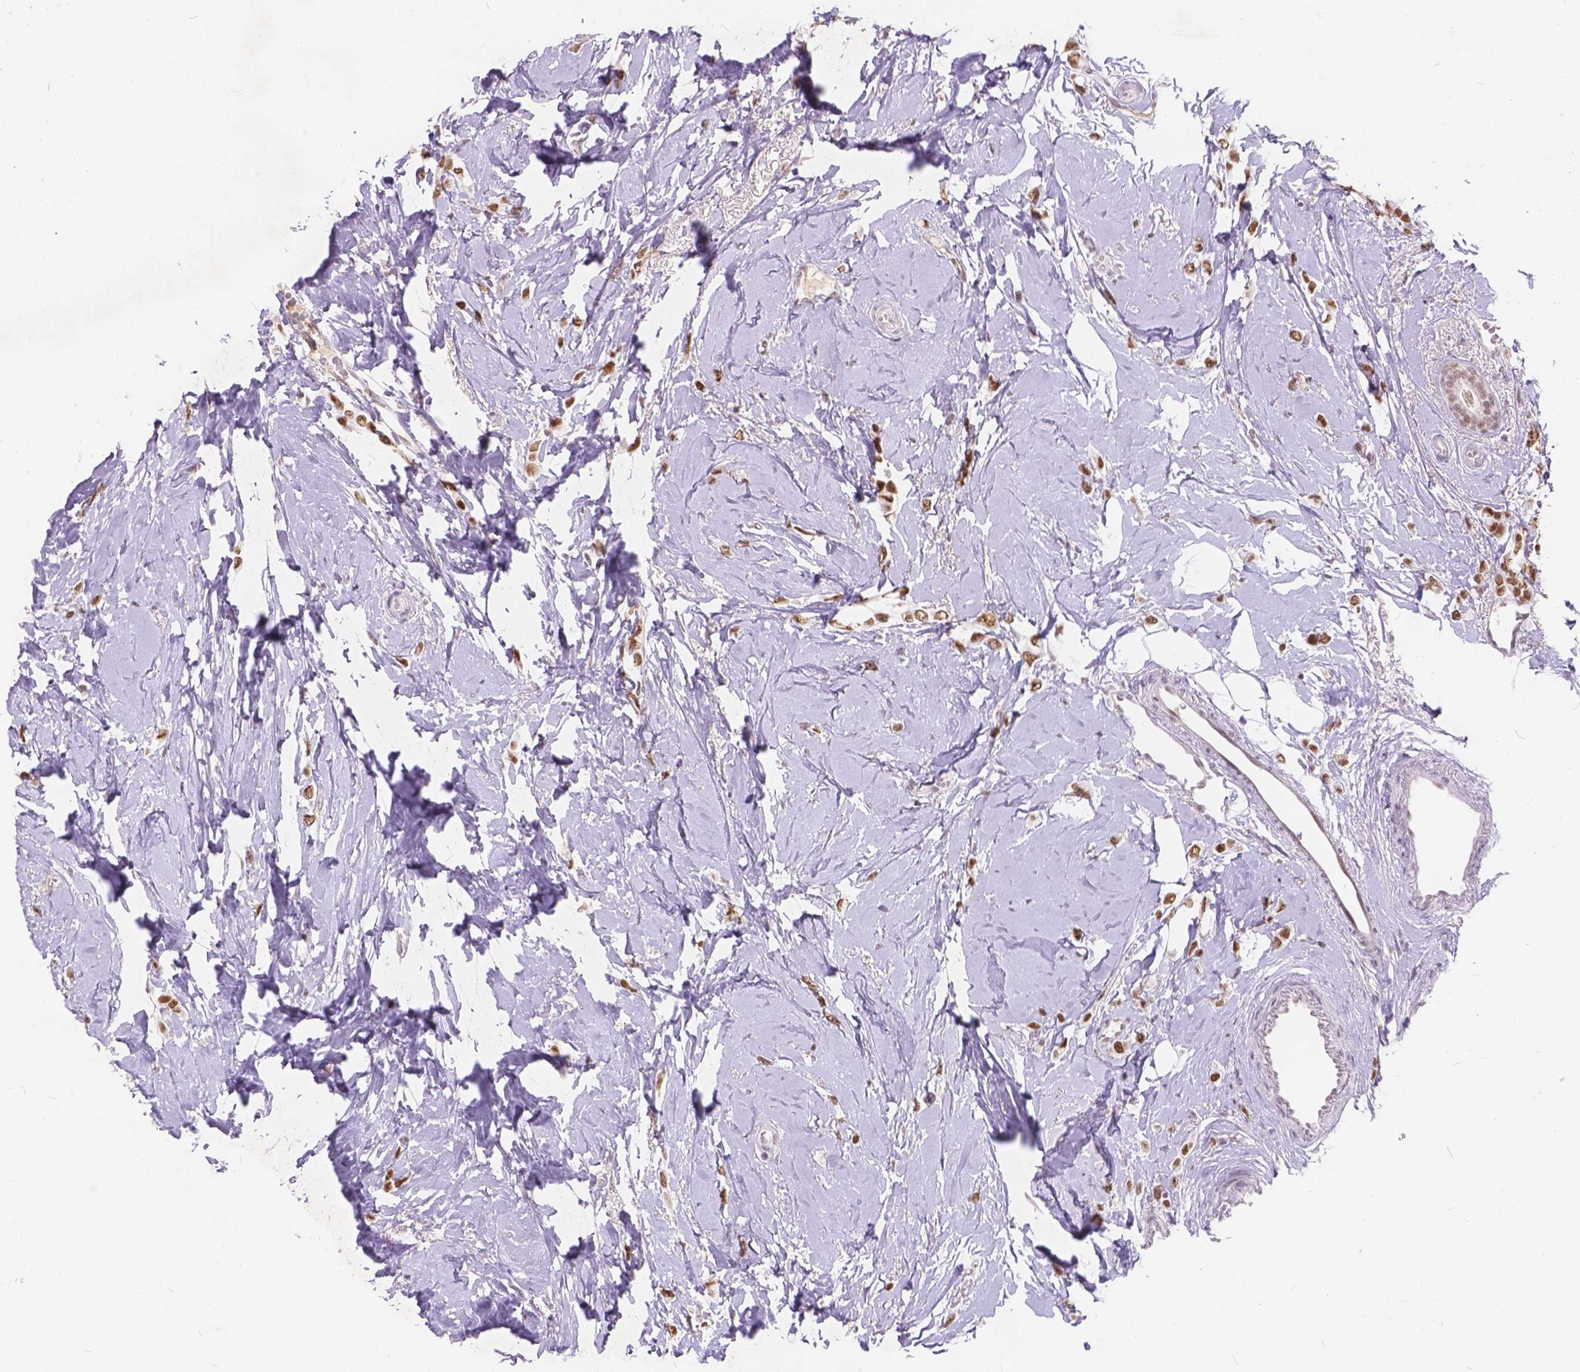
{"staining": {"intensity": "moderate", "quantity": ">75%", "location": "nuclear"}, "tissue": "breast cancer", "cell_type": "Tumor cells", "image_type": "cancer", "snomed": [{"axis": "morphology", "description": "Lobular carcinoma"}, {"axis": "topography", "description": "Breast"}], "caption": "IHC micrograph of neoplastic tissue: lobular carcinoma (breast) stained using immunohistochemistry (IHC) displays medium levels of moderate protein expression localized specifically in the nuclear of tumor cells, appearing as a nuclear brown color.", "gene": "FAM53A", "patient": {"sex": "female", "age": 66}}